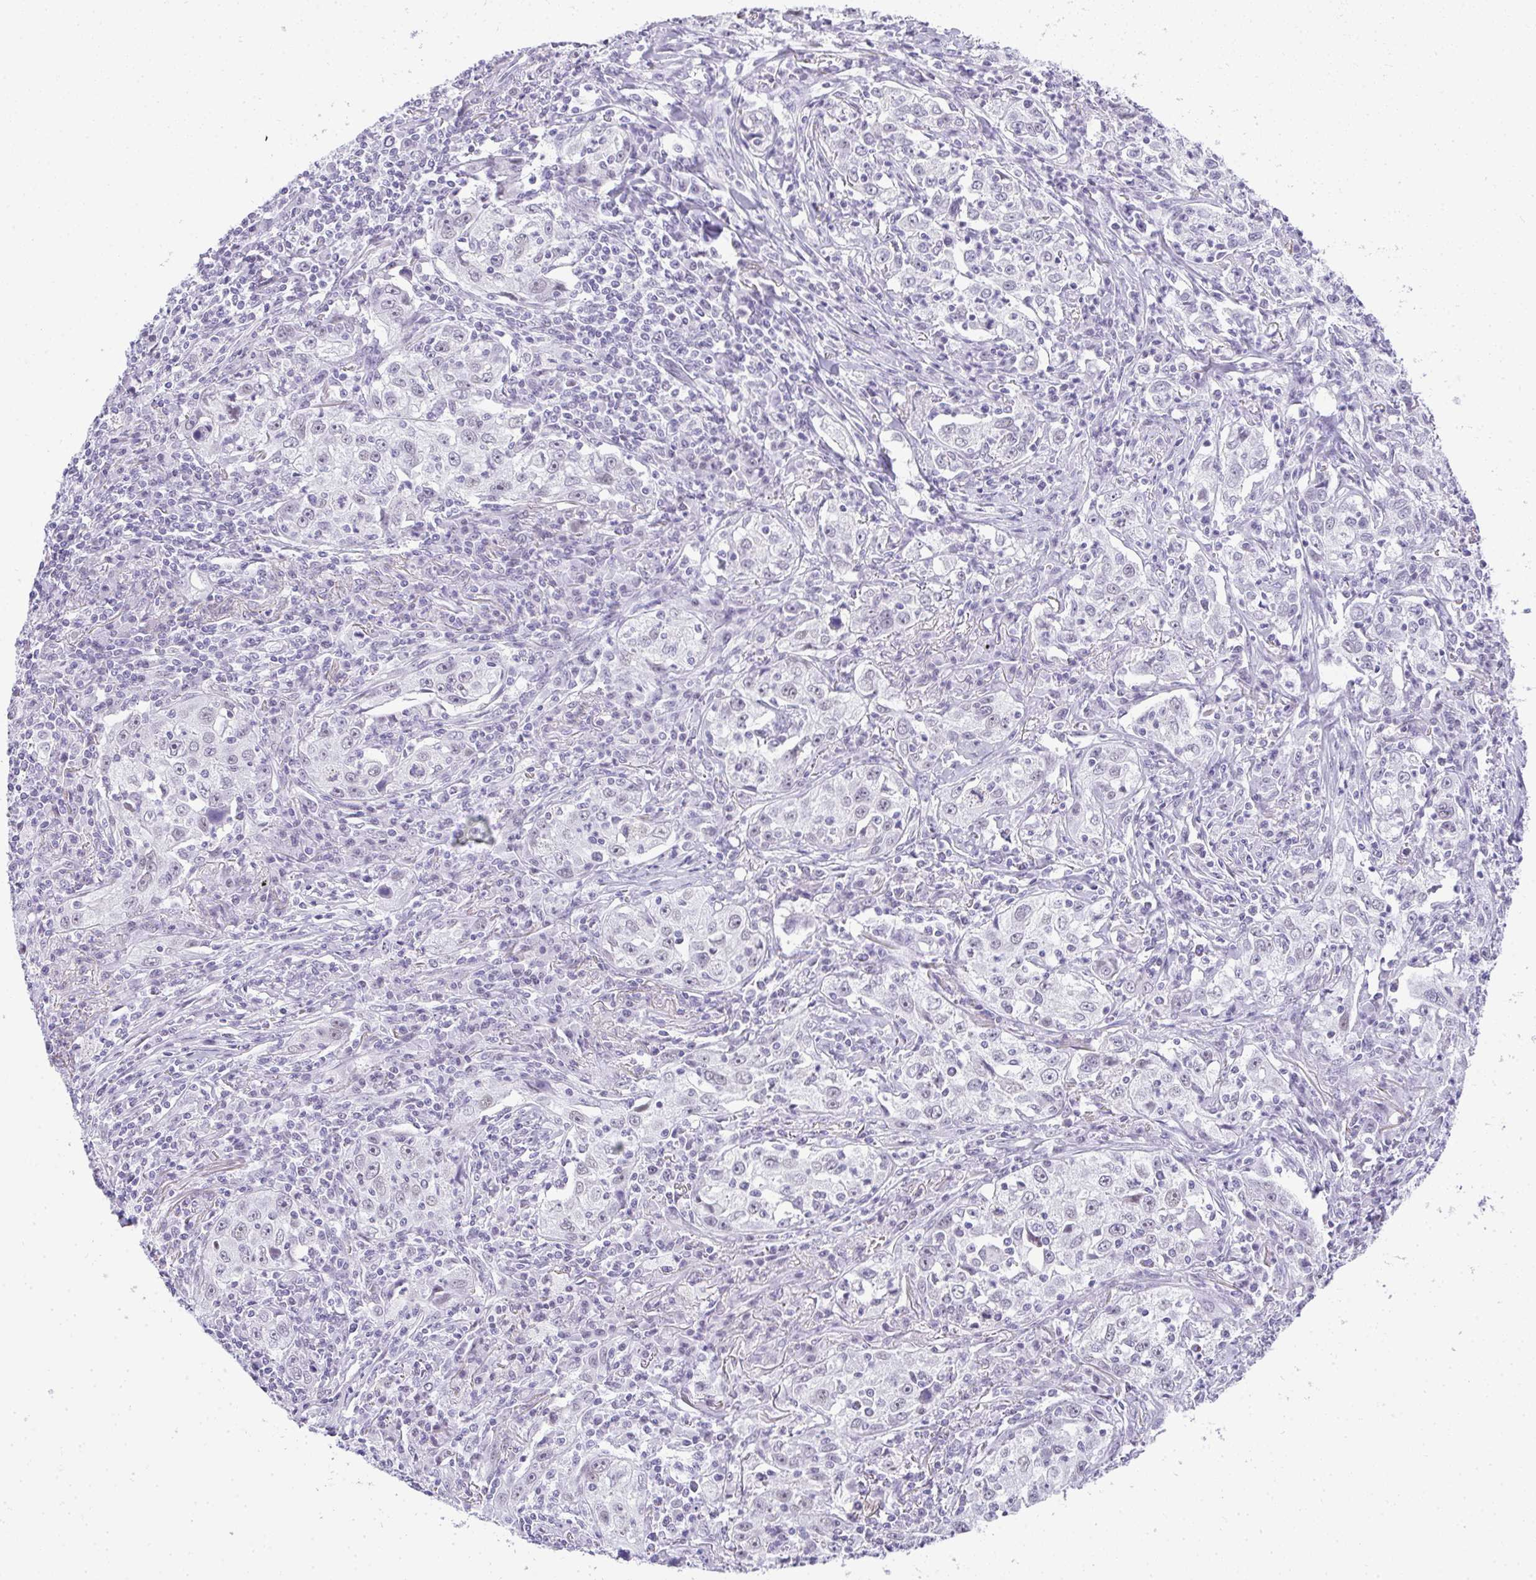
{"staining": {"intensity": "negative", "quantity": "none", "location": "none"}, "tissue": "lung cancer", "cell_type": "Tumor cells", "image_type": "cancer", "snomed": [{"axis": "morphology", "description": "Squamous cell carcinoma, NOS"}, {"axis": "topography", "description": "Lung"}], "caption": "High magnification brightfield microscopy of lung cancer stained with DAB (3,3'-diaminobenzidine) (brown) and counterstained with hematoxylin (blue): tumor cells show no significant expression.", "gene": "PLA2G1B", "patient": {"sex": "male", "age": 71}}